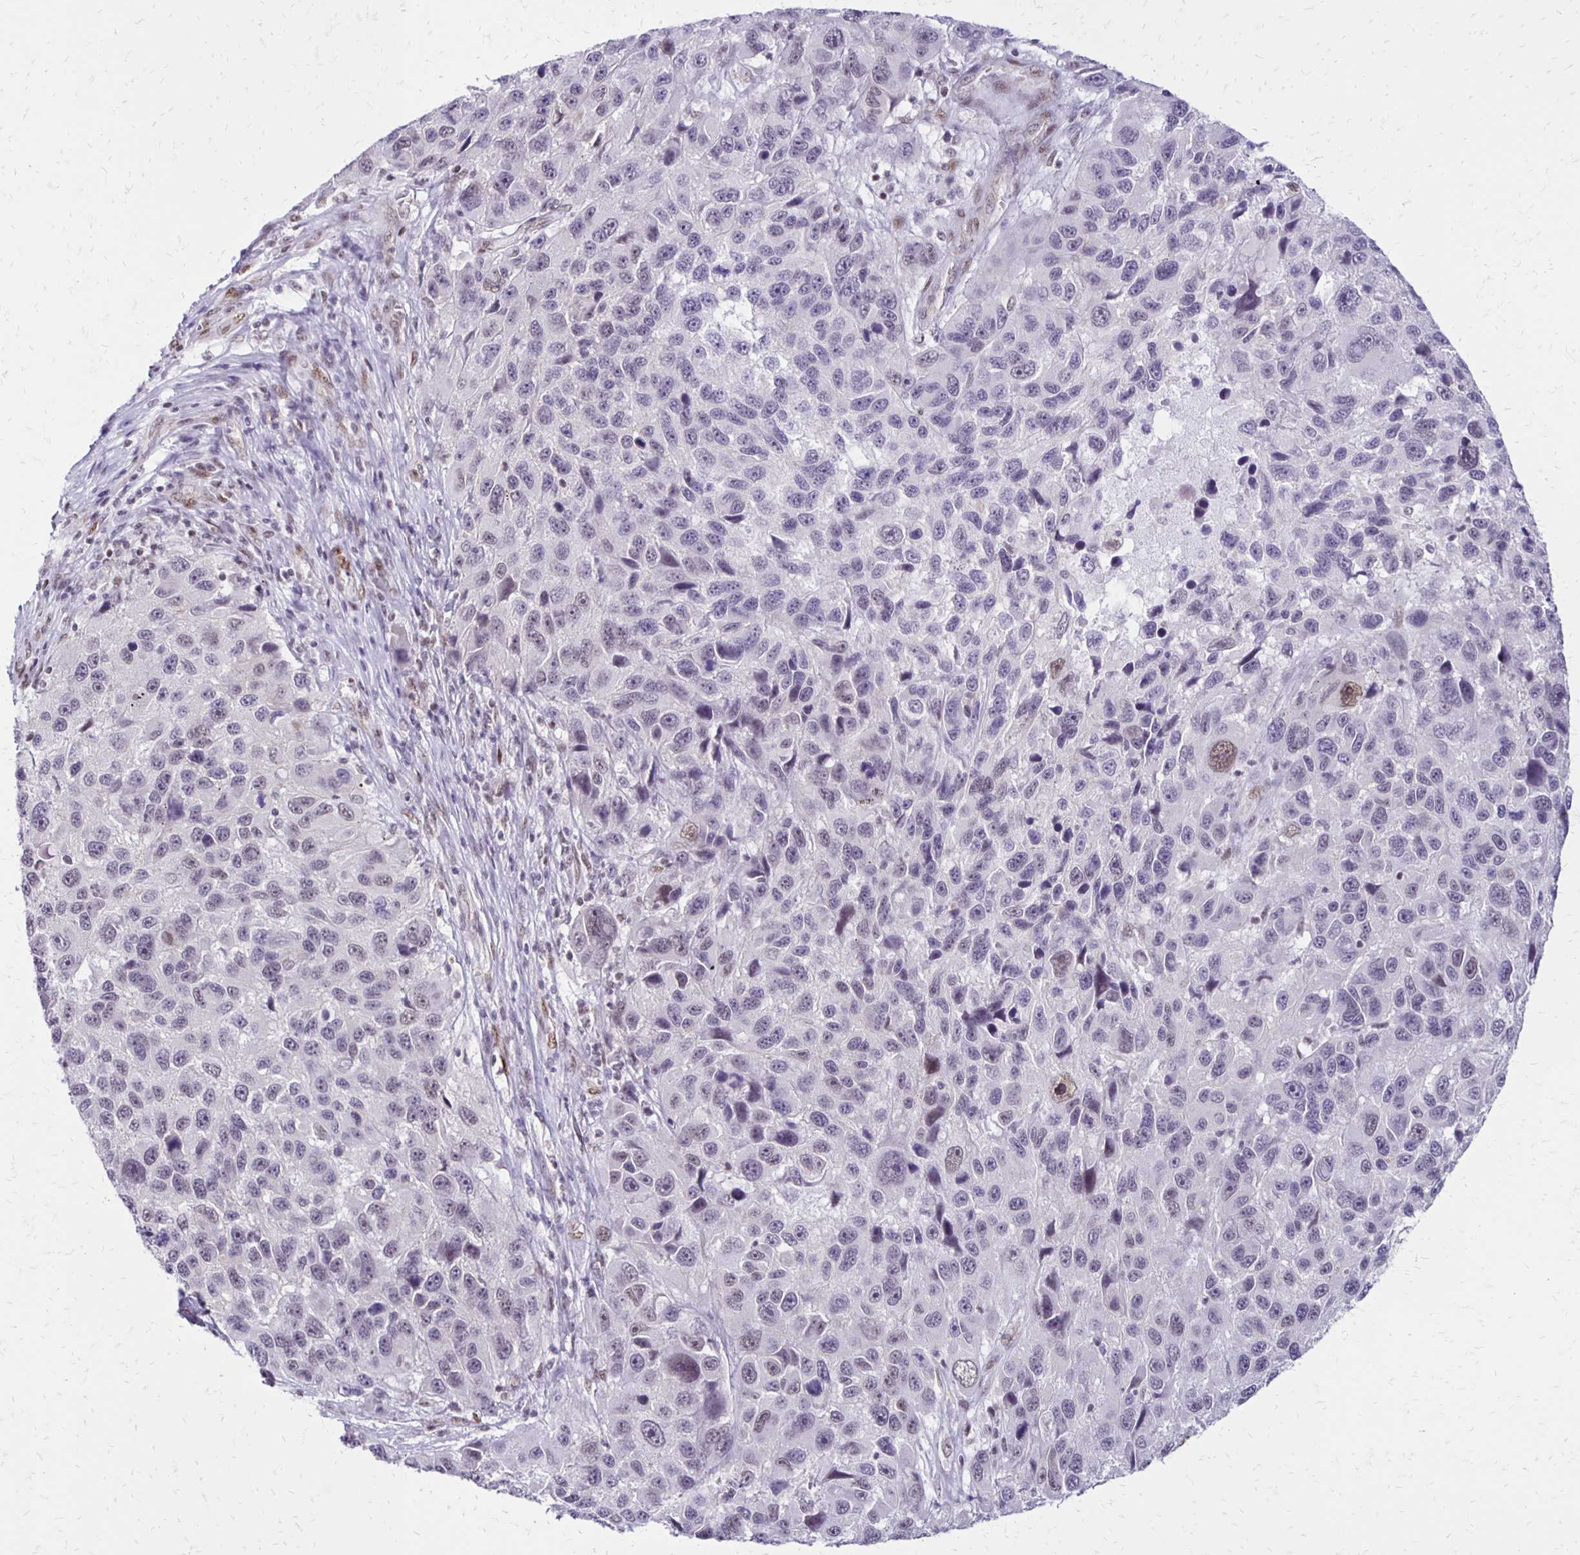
{"staining": {"intensity": "moderate", "quantity": "<25%", "location": "nuclear"}, "tissue": "melanoma", "cell_type": "Tumor cells", "image_type": "cancer", "snomed": [{"axis": "morphology", "description": "Malignant melanoma, NOS"}, {"axis": "topography", "description": "Skin"}], "caption": "The photomicrograph demonstrates immunohistochemical staining of malignant melanoma. There is moderate nuclear expression is seen in approximately <25% of tumor cells. Nuclei are stained in blue.", "gene": "DDB2", "patient": {"sex": "male", "age": 53}}